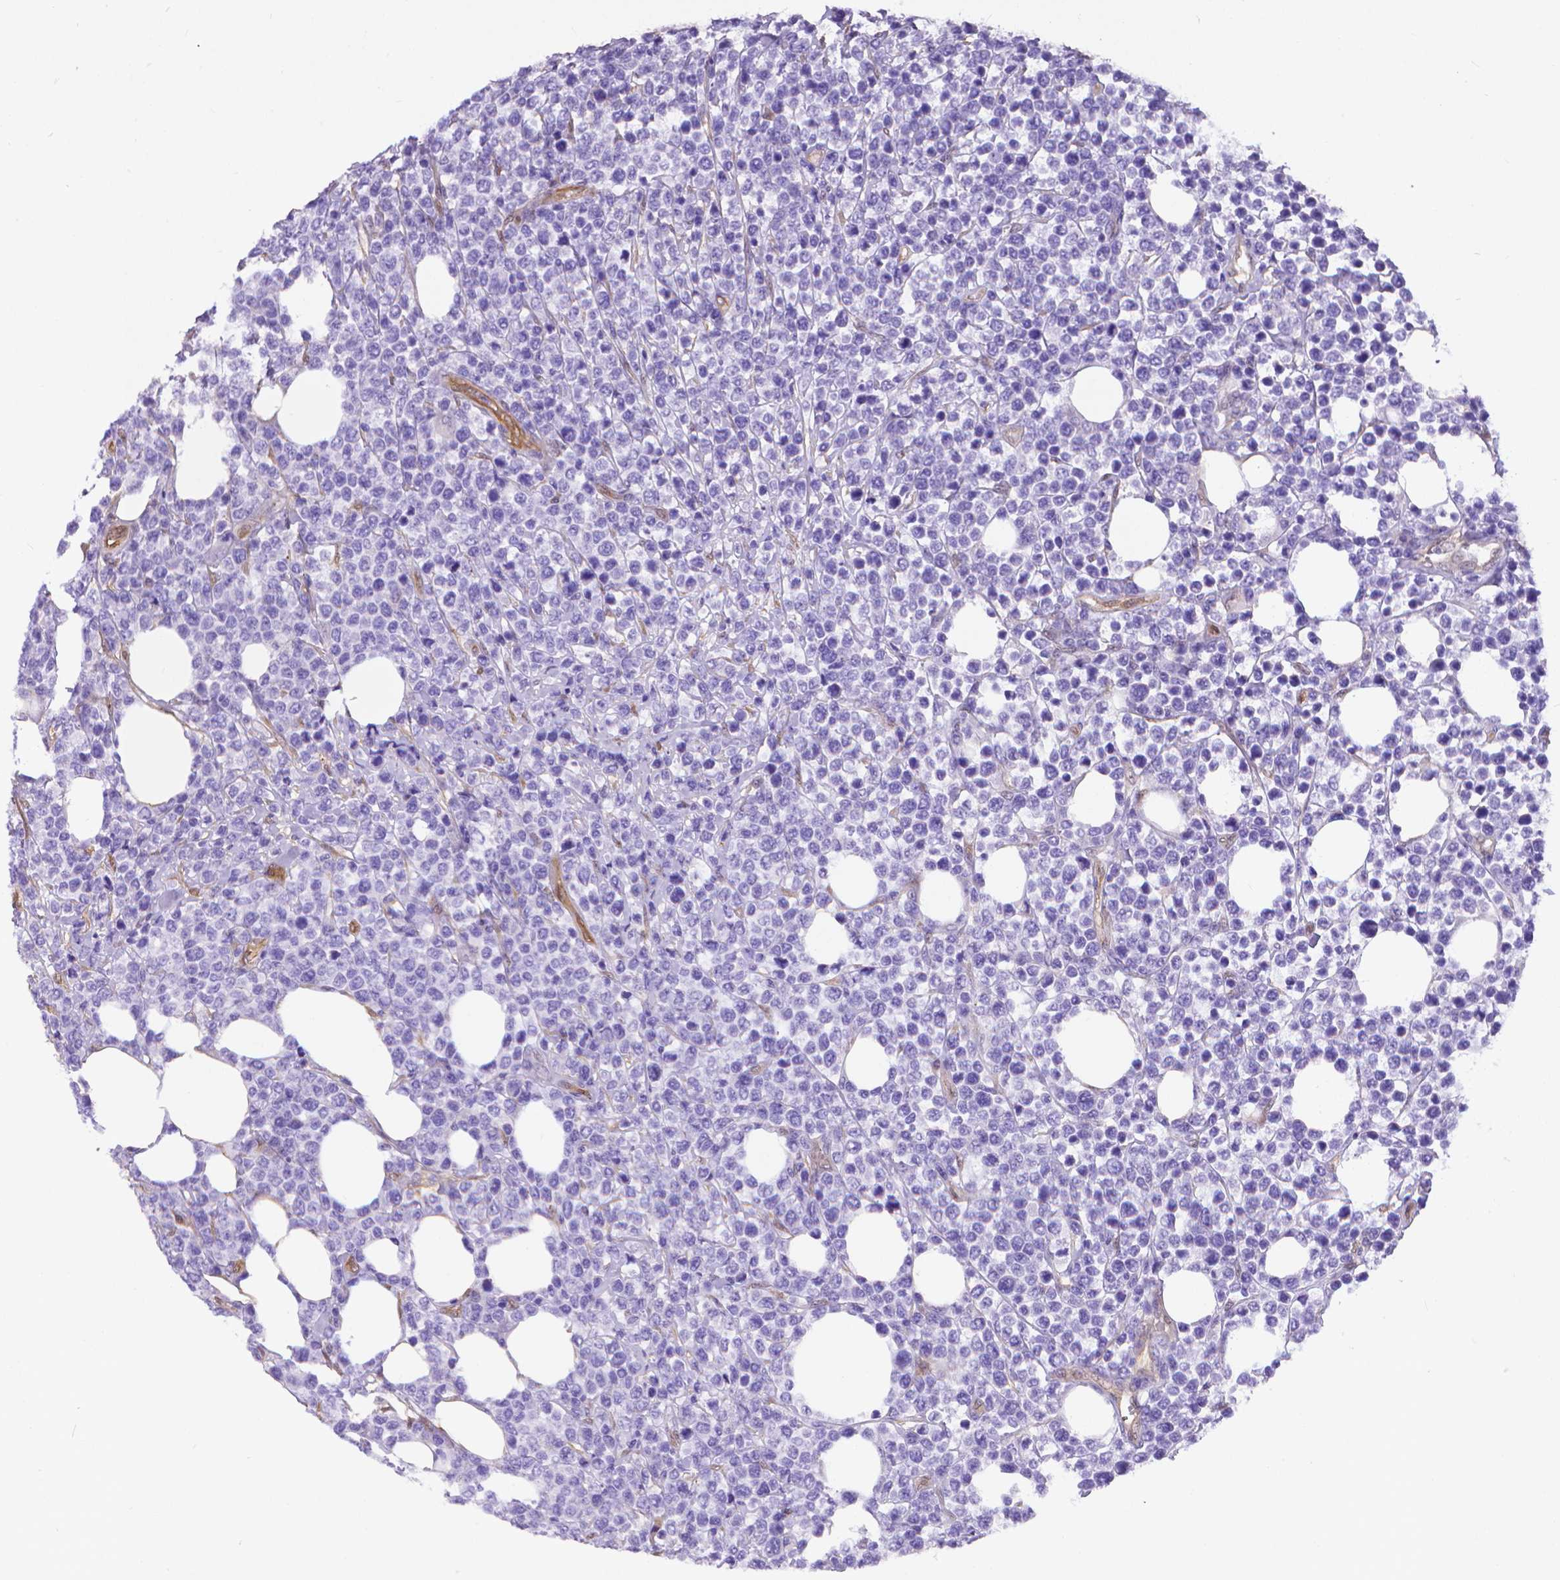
{"staining": {"intensity": "negative", "quantity": "none", "location": "none"}, "tissue": "lymphoma", "cell_type": "Tumor cells", "image_type": "cancer", "snomed": [{"axis": "morphology", "description": "Malignant lymphoma, non-Hodgkin's type, High grade"}, {"axis": "topography", "description": "Soft tissue"}], "caption": "High magnification brightfield microscopy of high-grade malignant lymphoma, non-Hodgkin's type stained with DAB (brown) and counterstained with hematoxylin (blue): tumor cells show no significant positivity.", "gene": "CLIC4", "patient": {"sex": "female", "age": 56}}